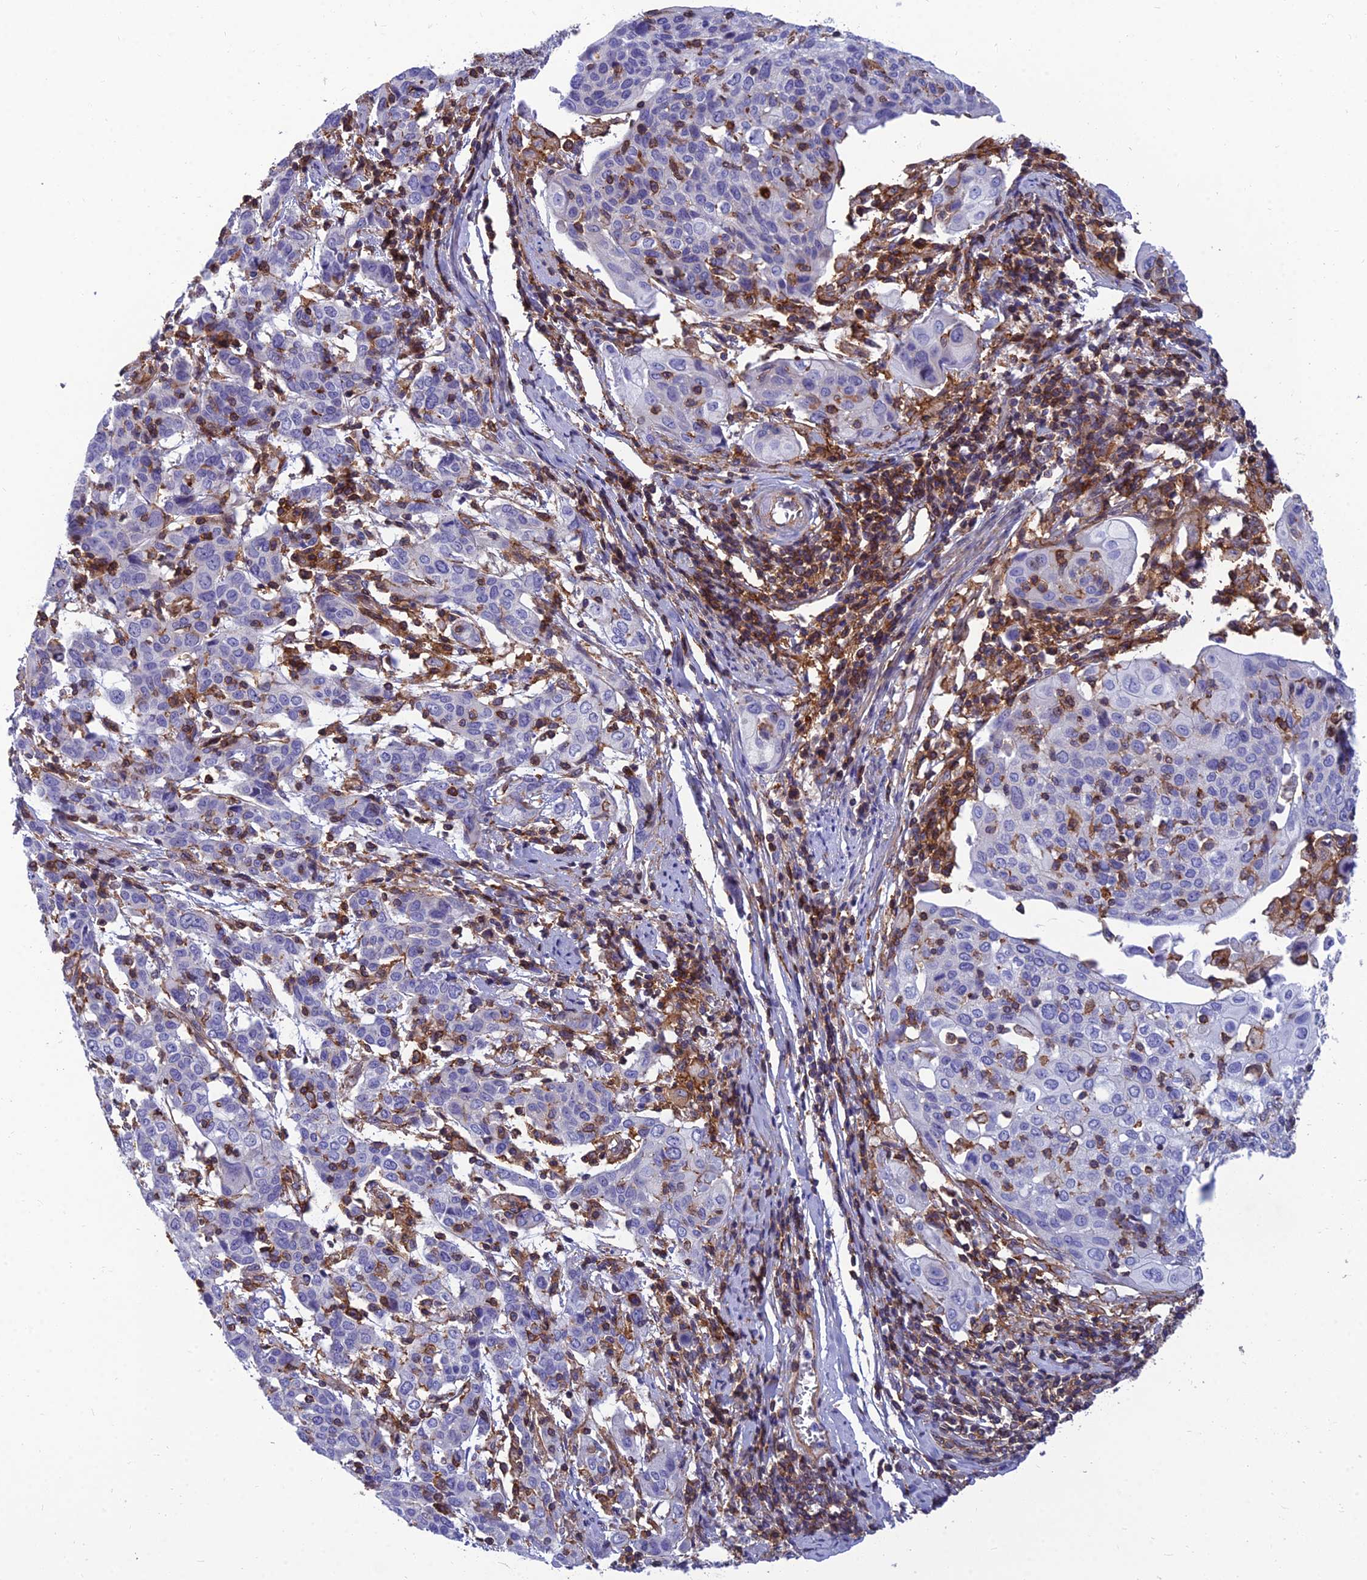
{"staining": {"intensity": "negative", "quantity": "none", "location": "none"}, "tissue": "cervical cancer", "cell_type": "Tumor cells", "image_type": "cancer", "snomed": [{"axis": "morphology", "description": "Squamous cell carcinoma, NOS"}, {"axis": "topography", "description": "Cervix"}], "caption": "Tumor cells are negative for brown protein staining in cervical squamous cell carcinoma.", "gene": "PPP1R18", "patient": {"sex": "female", "age": 67}}